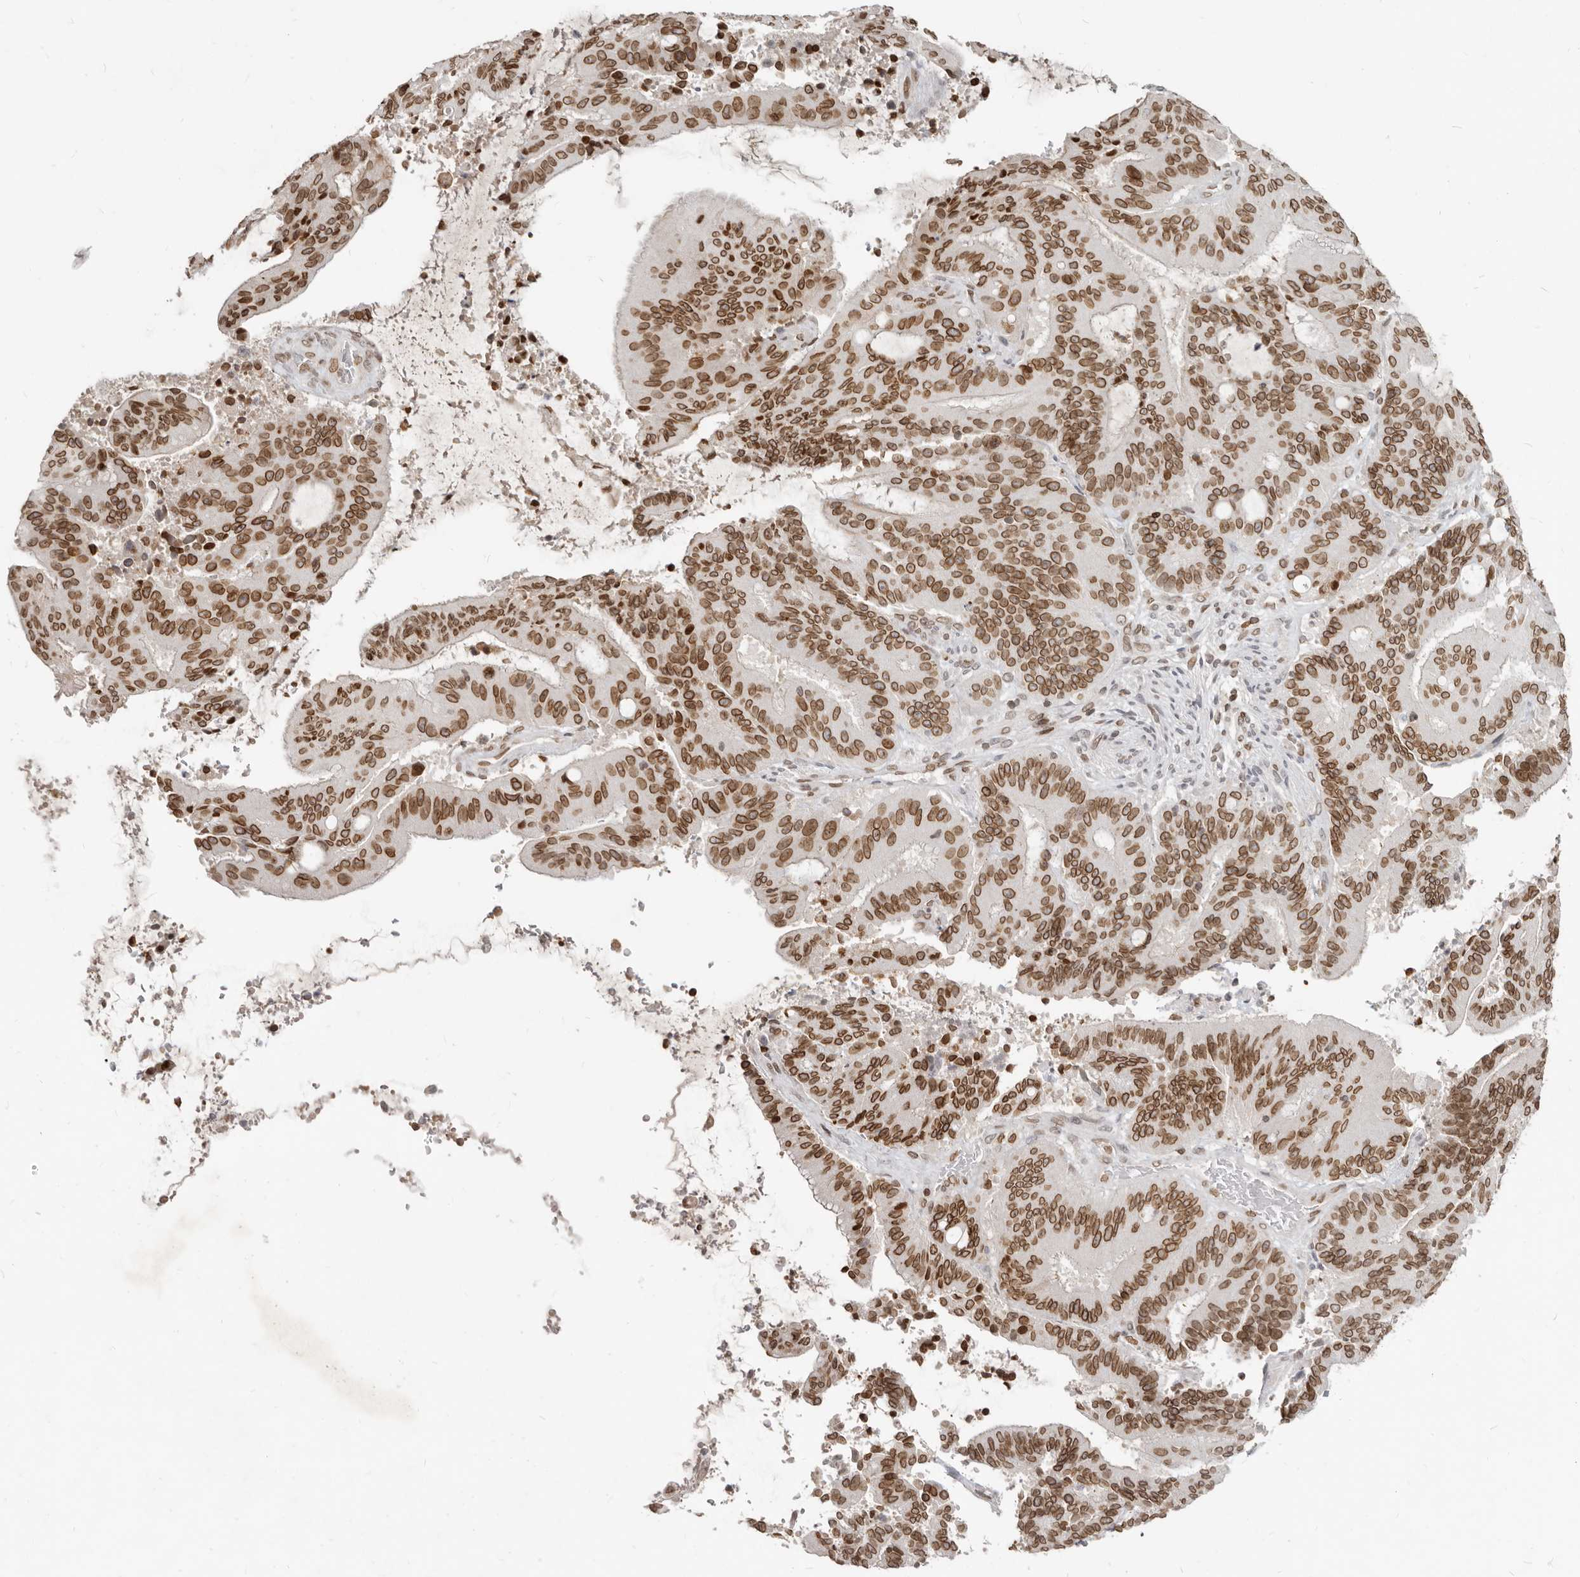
{"staining": {"intensity": "strong", "quantity": ">75%", "location": "cytoplasmic/membranous,nuclear"}, "tissue": "liver cancer", "cell_type": "Tumor cells", "image_type": "cancer", "snomed": [{"axis": "morphology", "description": "Normal tissue, NOS"}, {"axis": "morphology", "description": "Cholangiocarcinoma"}, {"axis": "topography", "description": "Liver"}, {"axis": "topography", "description": "Peripheral nerve tissue"}], "caption": "Cholangiocarcinoma (liver) stained with a protein marker shows strong staining in tumor cells.", "gene": "NUP153", "patient": {"sex": "female", "age": 73}}